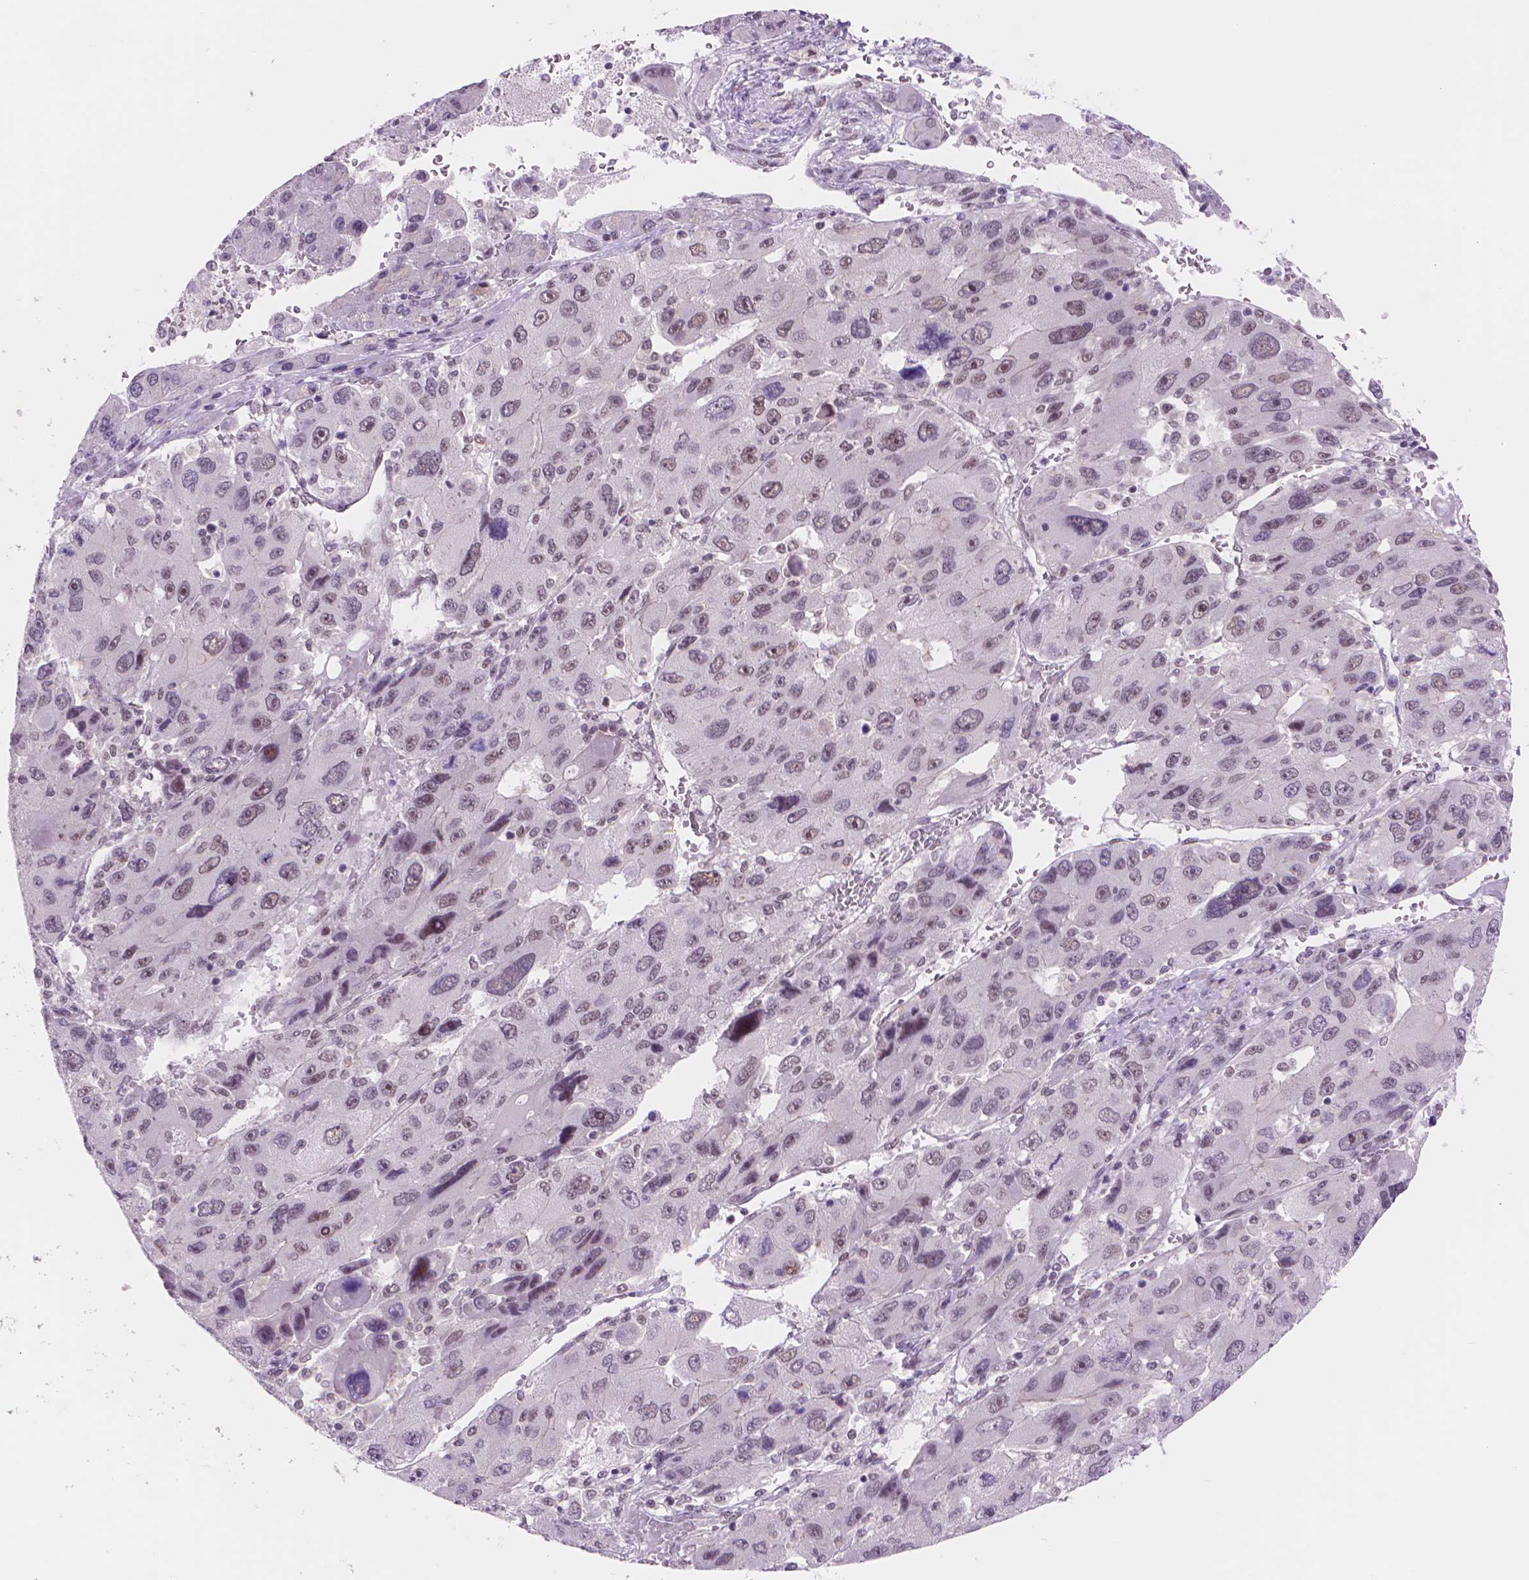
{"staining": {"intensity": "moderate", "quantity": "<25%", "location": "nuclear"}, "tissue": "liver cancer", "cell_type": "Tumor cells", "image_type": "cancer", "snomed": [{"axis": "morphology", "description": "Carcinoma, Hepatocellular, NOS"}, {"axis": "topography", "description": "Liver"}], "caption": "Brown immunohistochemical staining in liver cancer demonstrates moderate nuclear staining in about <25% of tumor cells.", "gene": "POLR3D", "patient": {"sex": "female", "age": 41}}